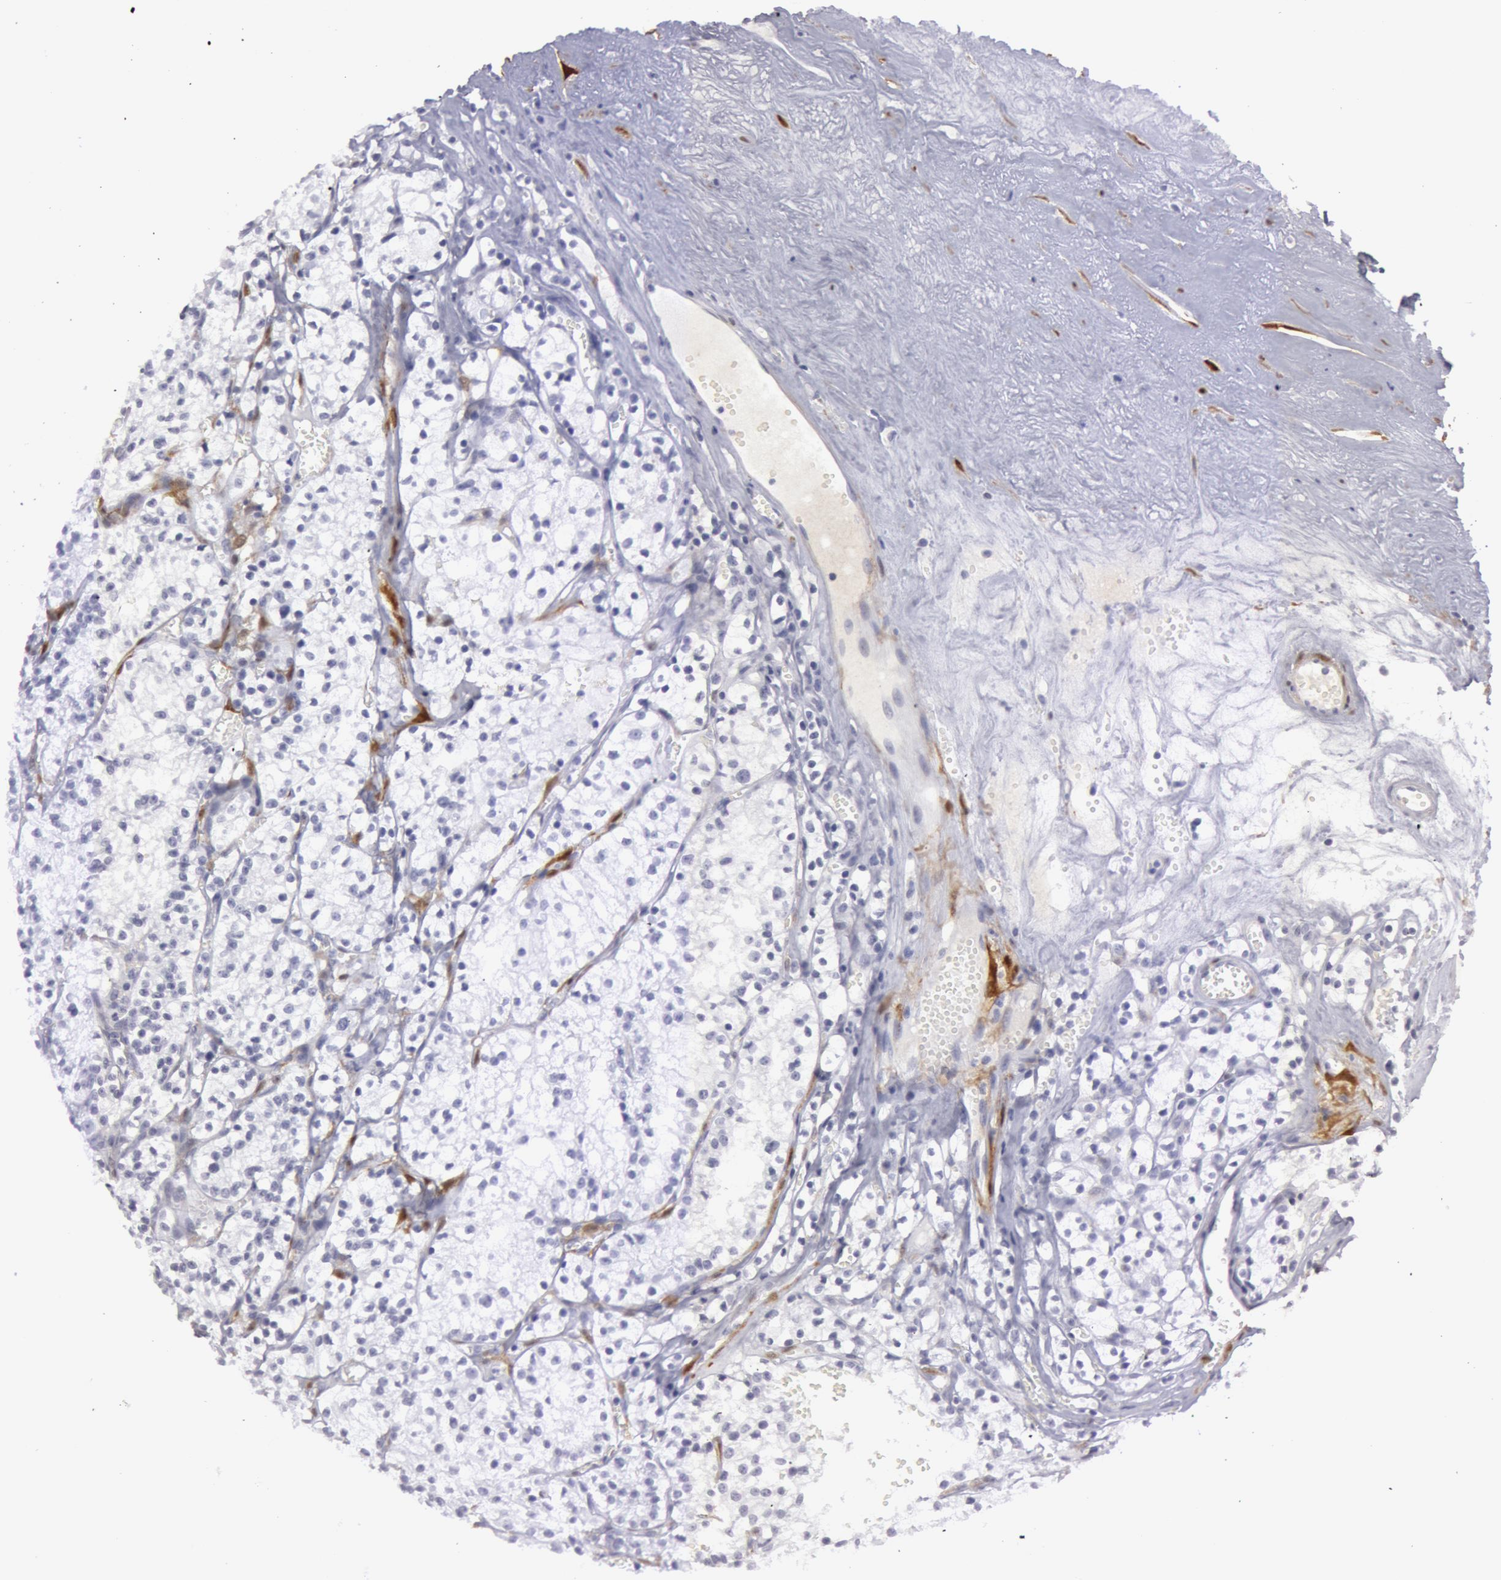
{"staining": {"intensity": "negative", "quantity": "none", "location": "none"}, "tissue": "renal cancer", "cell_type": "Tumor cells", "image_type": "cancer", "snomed": [{"axis": "morphology", "description": "Adenocarcinoma, NOS"}, {"axis": "topography", "description": "Kidney"}], "caption": "This photomicrograph is of renal adenocarcinoma stained with immunohistochemistry (IHC) to label a protein in brown with the nuclei are counter-stained blue. There is no expression in tumor cells. (DAB (3,3'-diaminobenzidine) IHC visualized using brightfield microscopy, high magnification).", "gene": "TAGLN", "patient": {"sex": "male", "age": 61}}